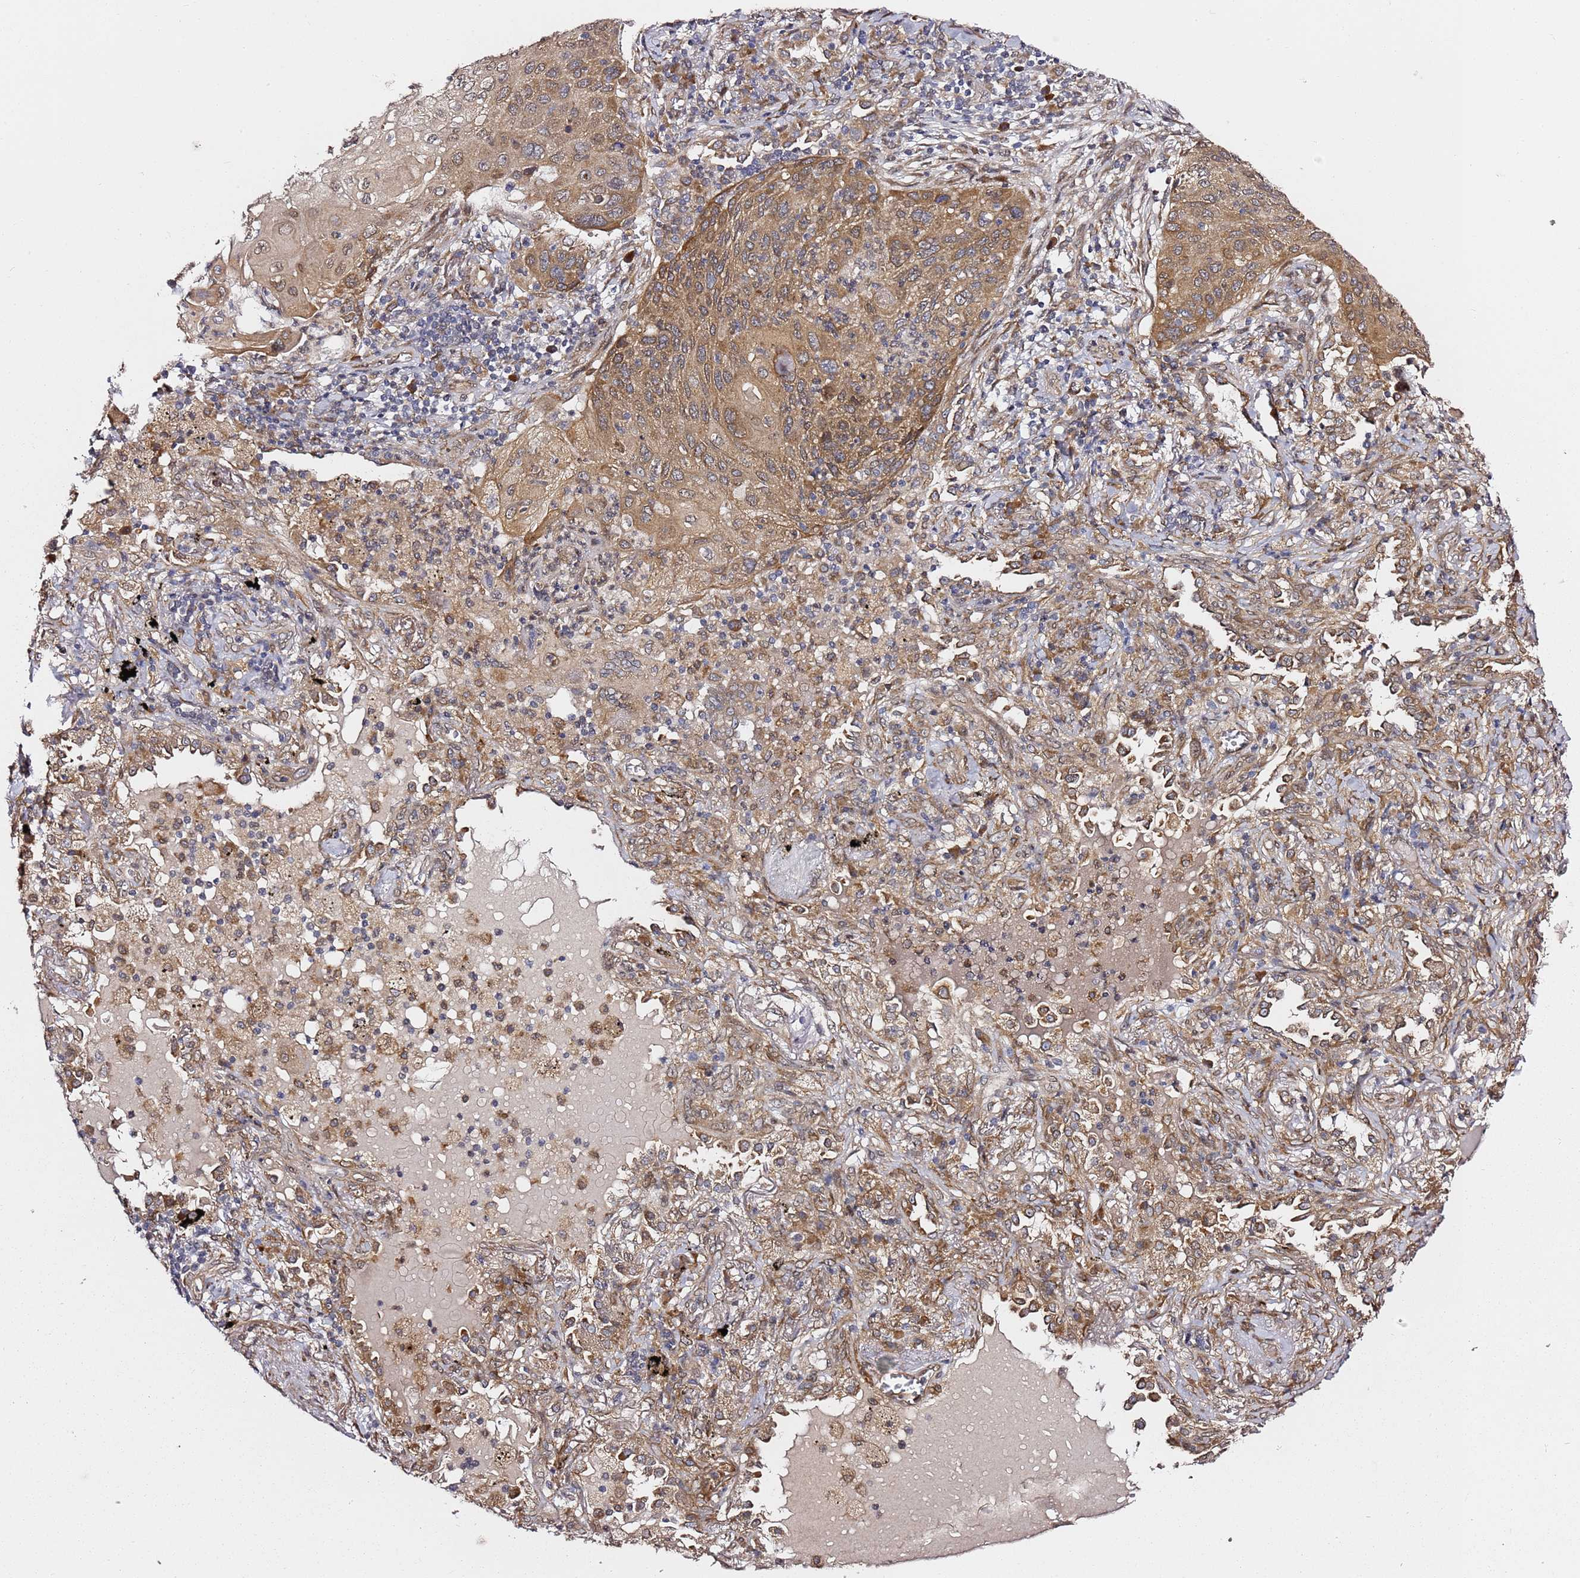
{"staining": {"intensity": "moderate", "quantity": ">75%", "location": "cytoplasmic/membranous"}, "tissue": "lung cancer", "cell_type": "Tumor cells", "image_type": "cancer", "snomed": [{"axis": "morphology", "description": "Squamous cell carcinoma, NOS"}, {"axis": "topography", "description": "Lung"}], "caption": "The histopathology image shows staining of lung cancer, revealing moderate cytoplasmic/membranous protein staining (brown color) within tumor cells.", "gene": "PRKAB2", "patient": {"sex": "female", "age": 63}}